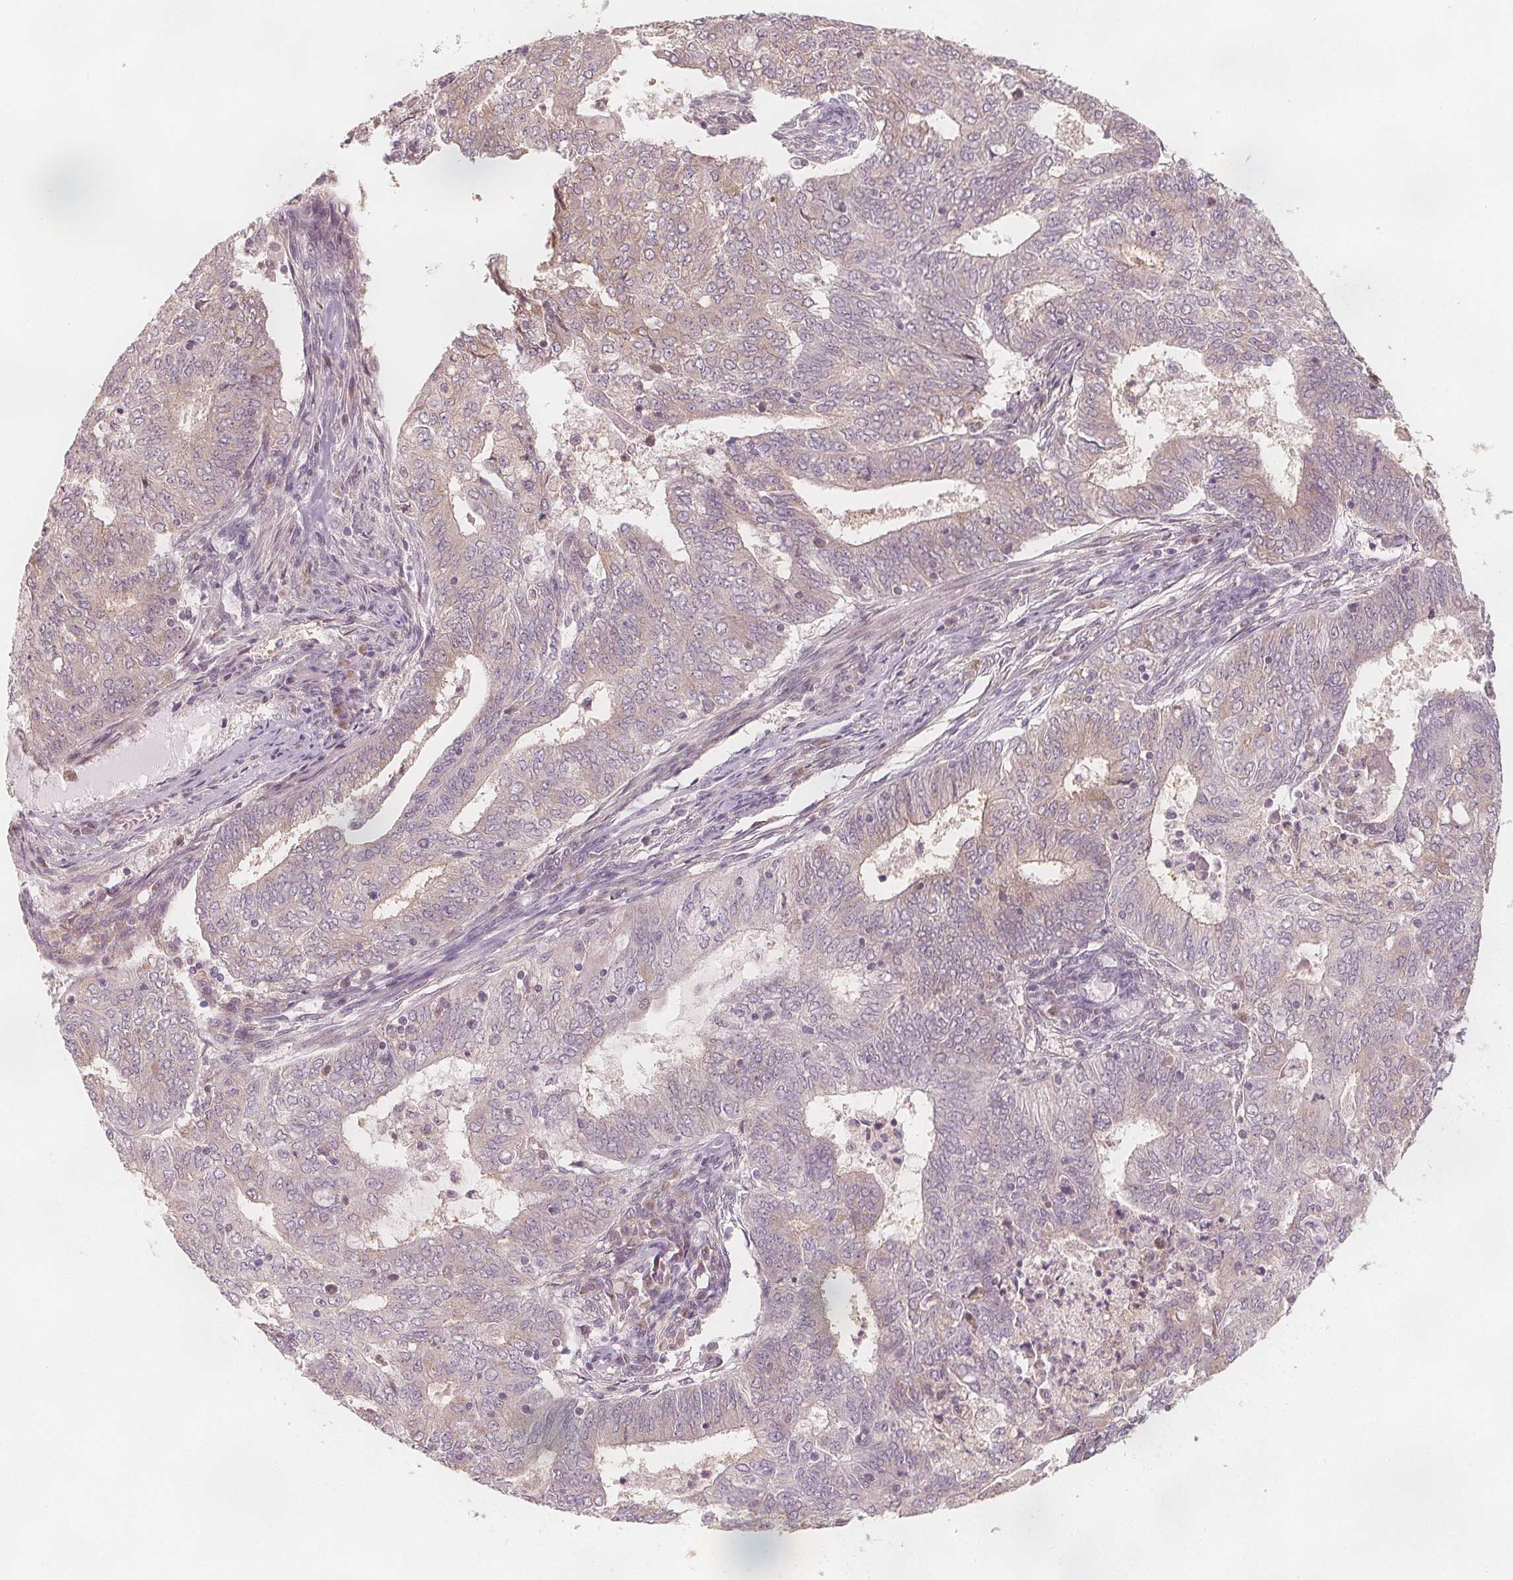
{"staining": {"intensity": "weak", "quantity": "25%-75%", "location": "cytoplasmic/membranous"}, "tissue": "endometrial cancer", "cell_type": "Tumor cells", "image_type": "cancer", "snomed": [{"axis": "morphology", "description": "Adenocarcinoma, NOS"}, {"axis": "topography", "description": "Endometrium"}], "caption": "Immunohistochemistry micrograph of neoplastic tissue: human endometrial cancer (adenocarcinoma) stained using immunohistochemistry (IHC) demonstrates low levels of weak protein expression localized specifically in the cytoplasmic/membranous of tumor cells, appearing as a cytoplasmic/membranous brown color.", "gene": "NCSTN", "patient": {"sex": "female", "age": 62}}